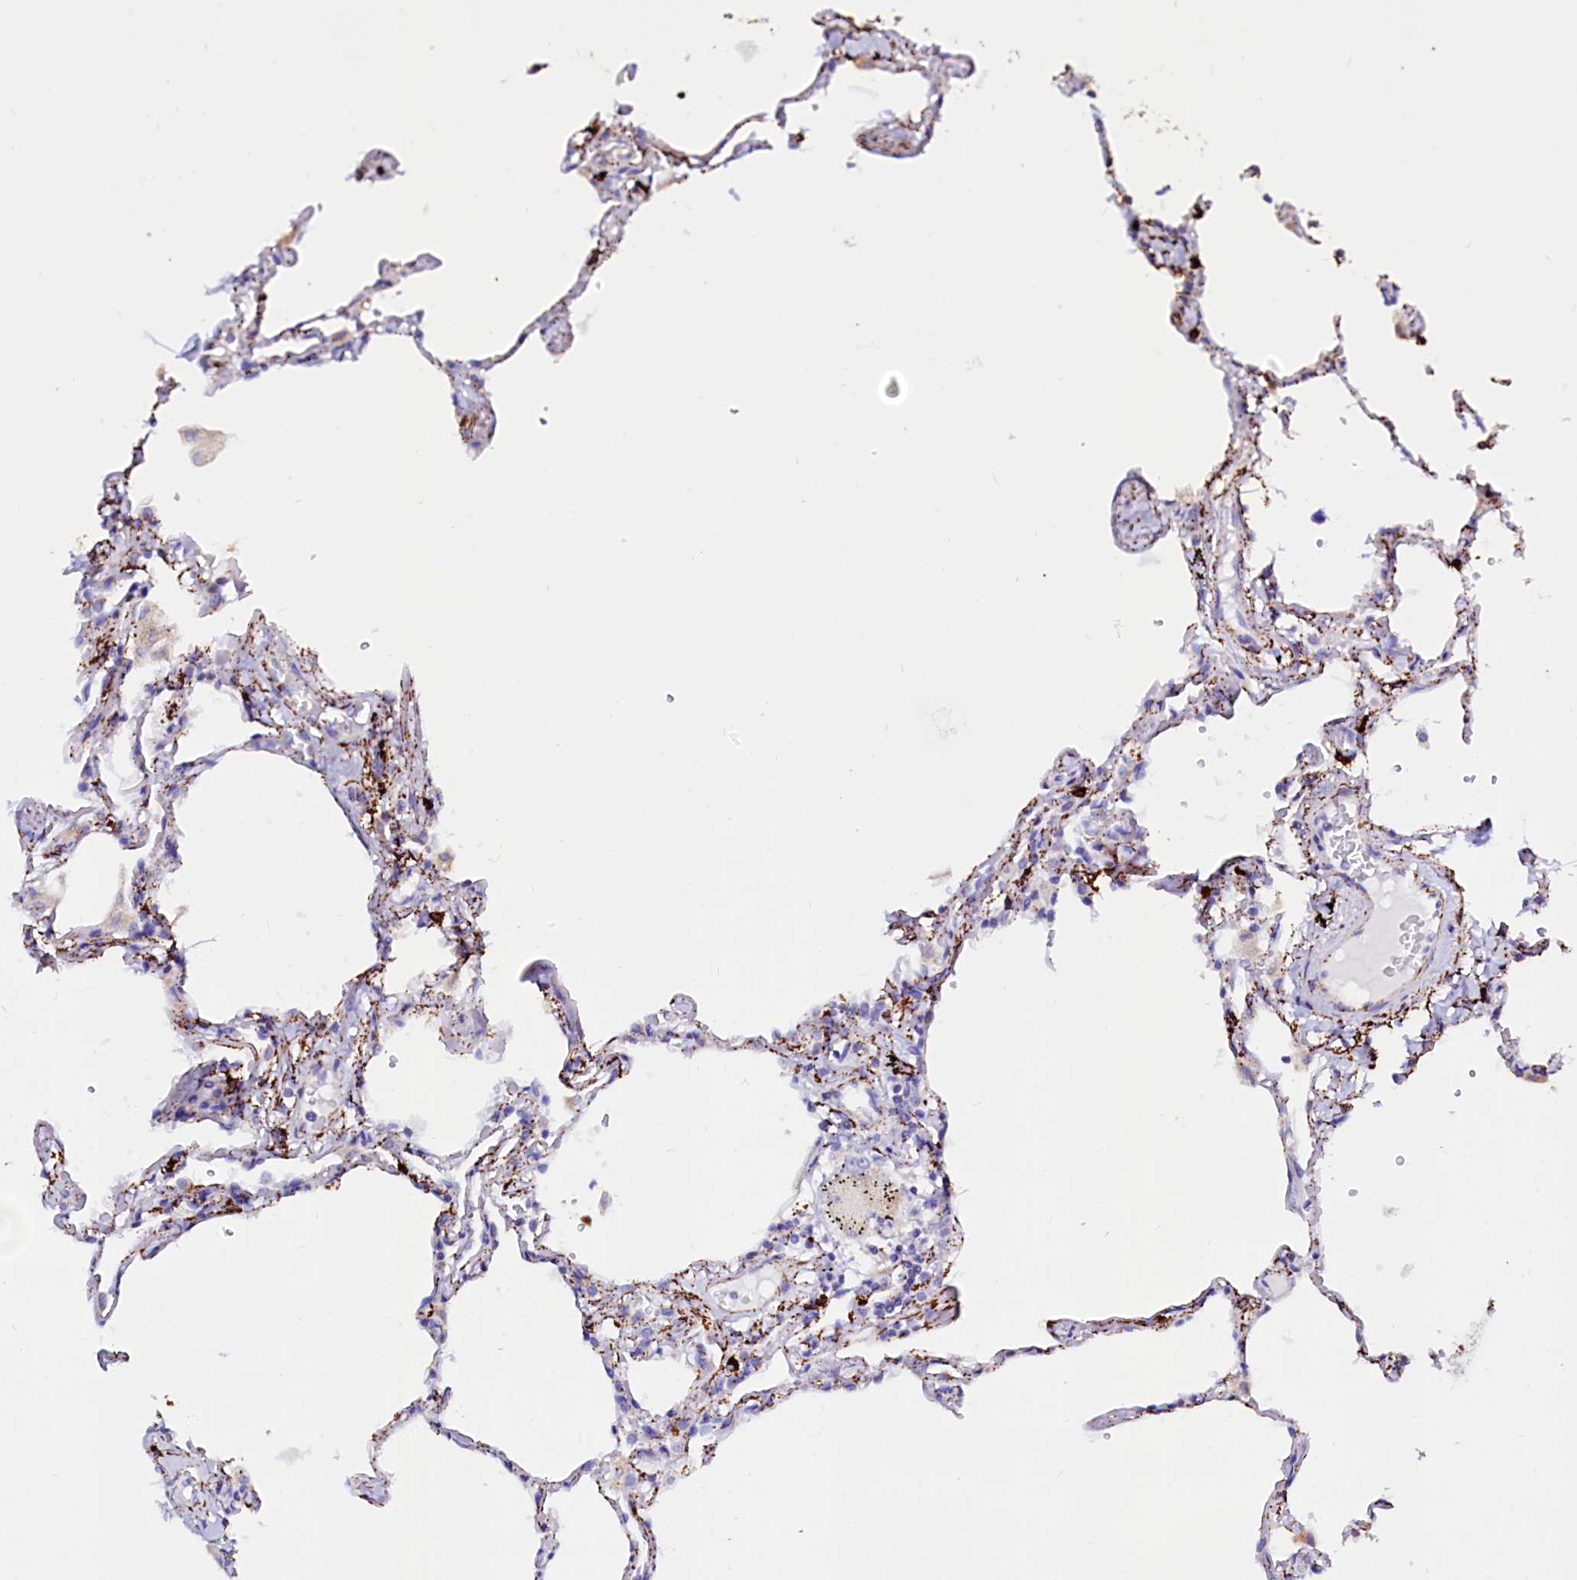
{"staining": {"intensity": "strong", "quantity": "<25%", "location": "cytoplasmic/membranous"}, "tissue": "lung", "cell_type": "Alveolar cells", "image_type": "normal", "snomed": [{"axis": "morphology", "description": "Normal tissue, NOS"}, {"axis": "topography", "description": "Lung"}], "caption": "This photomicrograph demonstrates immunohistochemistry (IHC) staining of benign human lung, with medium strong cytoplasmic/membranous positivity in approximately <25% of alveolar cells.", "gene": "MAOB", "patient": {"sex": "female", "age": 67}}